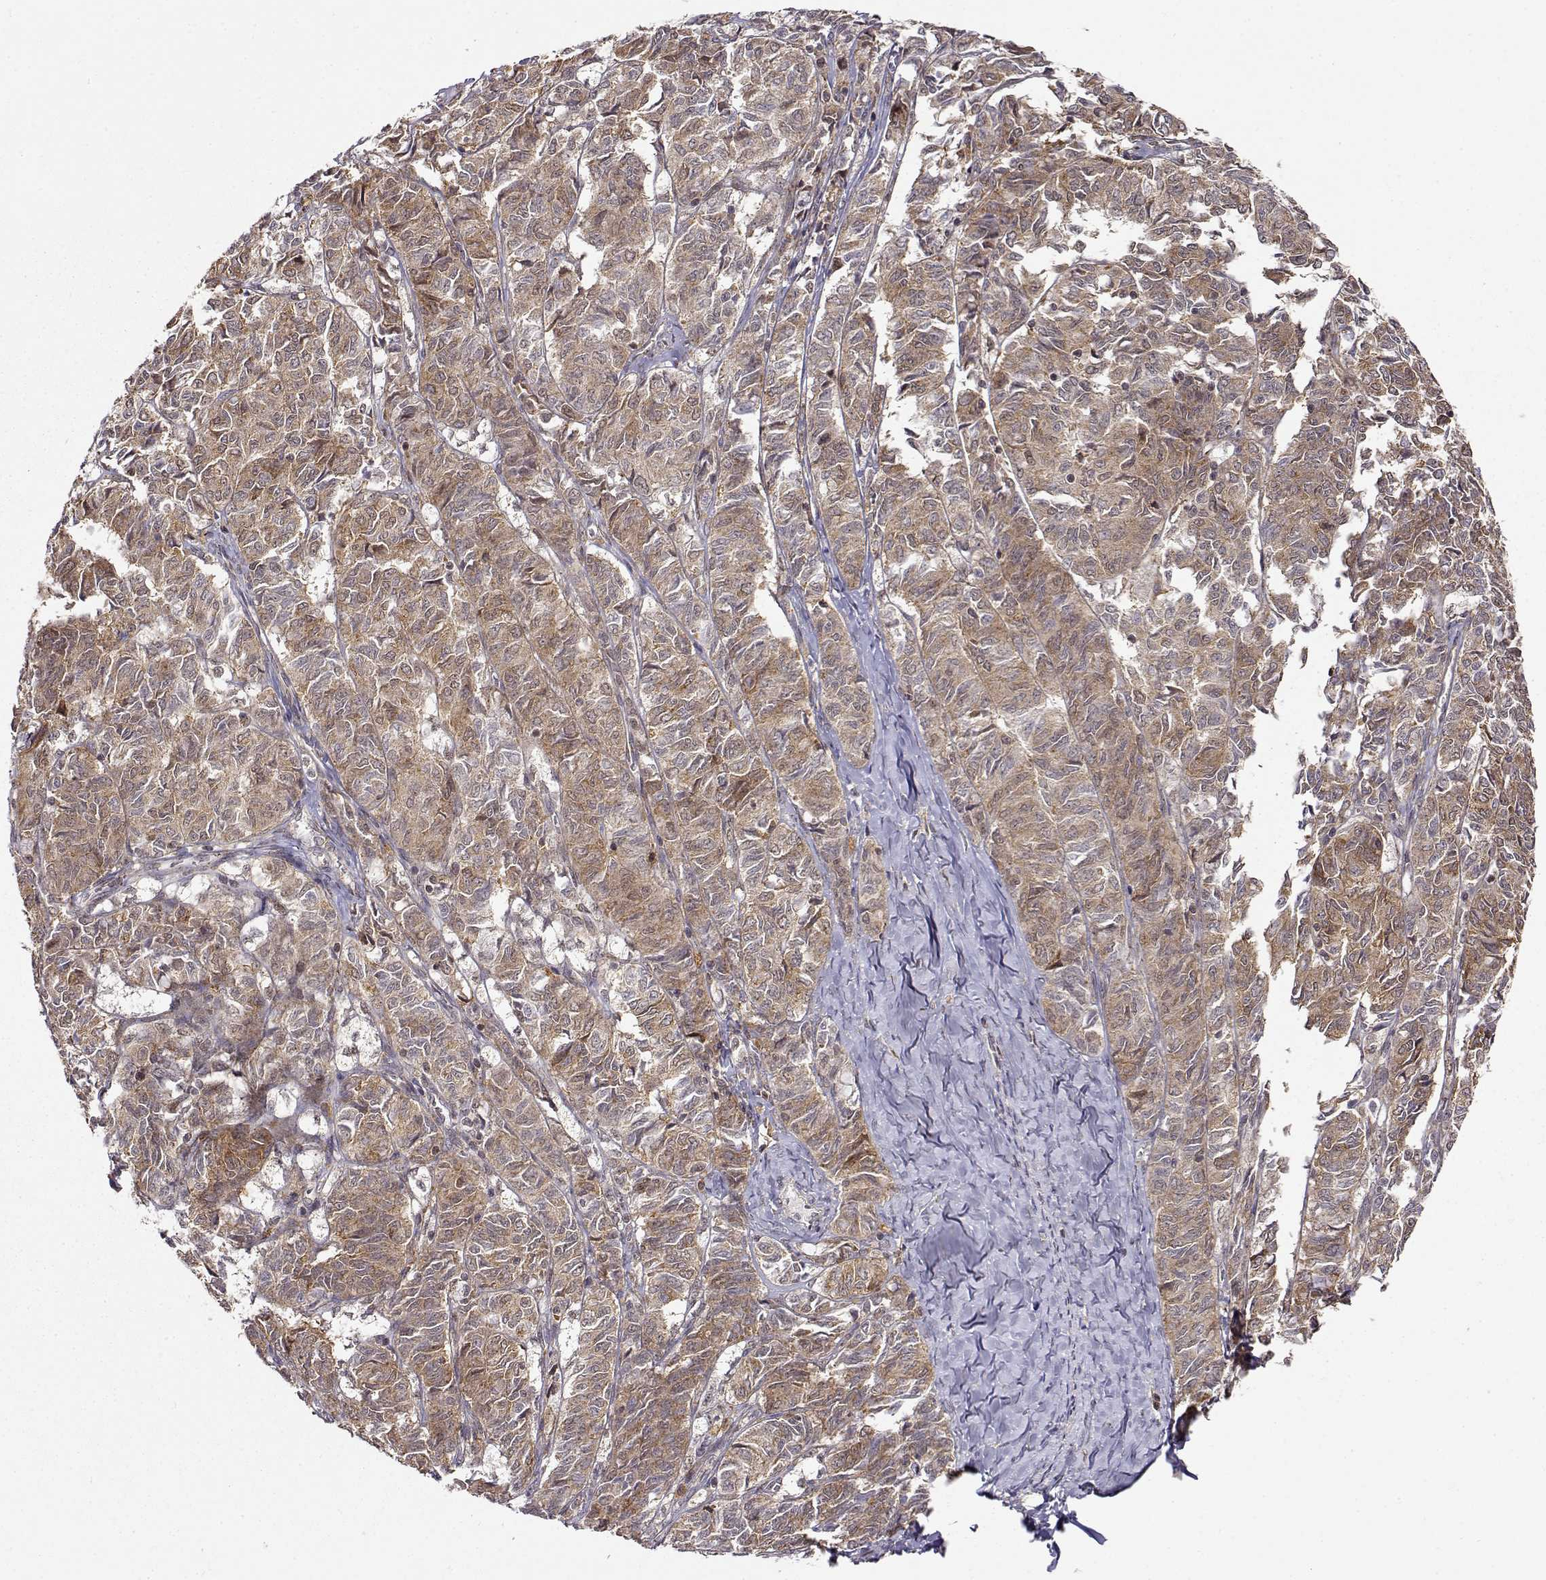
{"staining": {"intensity": "moderate", "quantity": ">75%", "location": "cytoplasmic/membranous"}, "tissue": "ovarian cancer", "cell_type": "Tumor cells", "image_type": "cancer", "snomed": [{"axis": "morphology", "description": "Carcinoma, endometroid"}, {"axis": "topography", "description": "Ovary"}], "caption": "This micrograph reveals ovarian cancer (endometroid carcinoma) stained with immunohistochemistry to label a protein in brown. The cytoplasmic/membranous of tumor cells show moderate positivity for the protein. Nuclei are counter-stained blue.", "gene": "RNF13", "patient": {"sex": "female", "age": 80}}